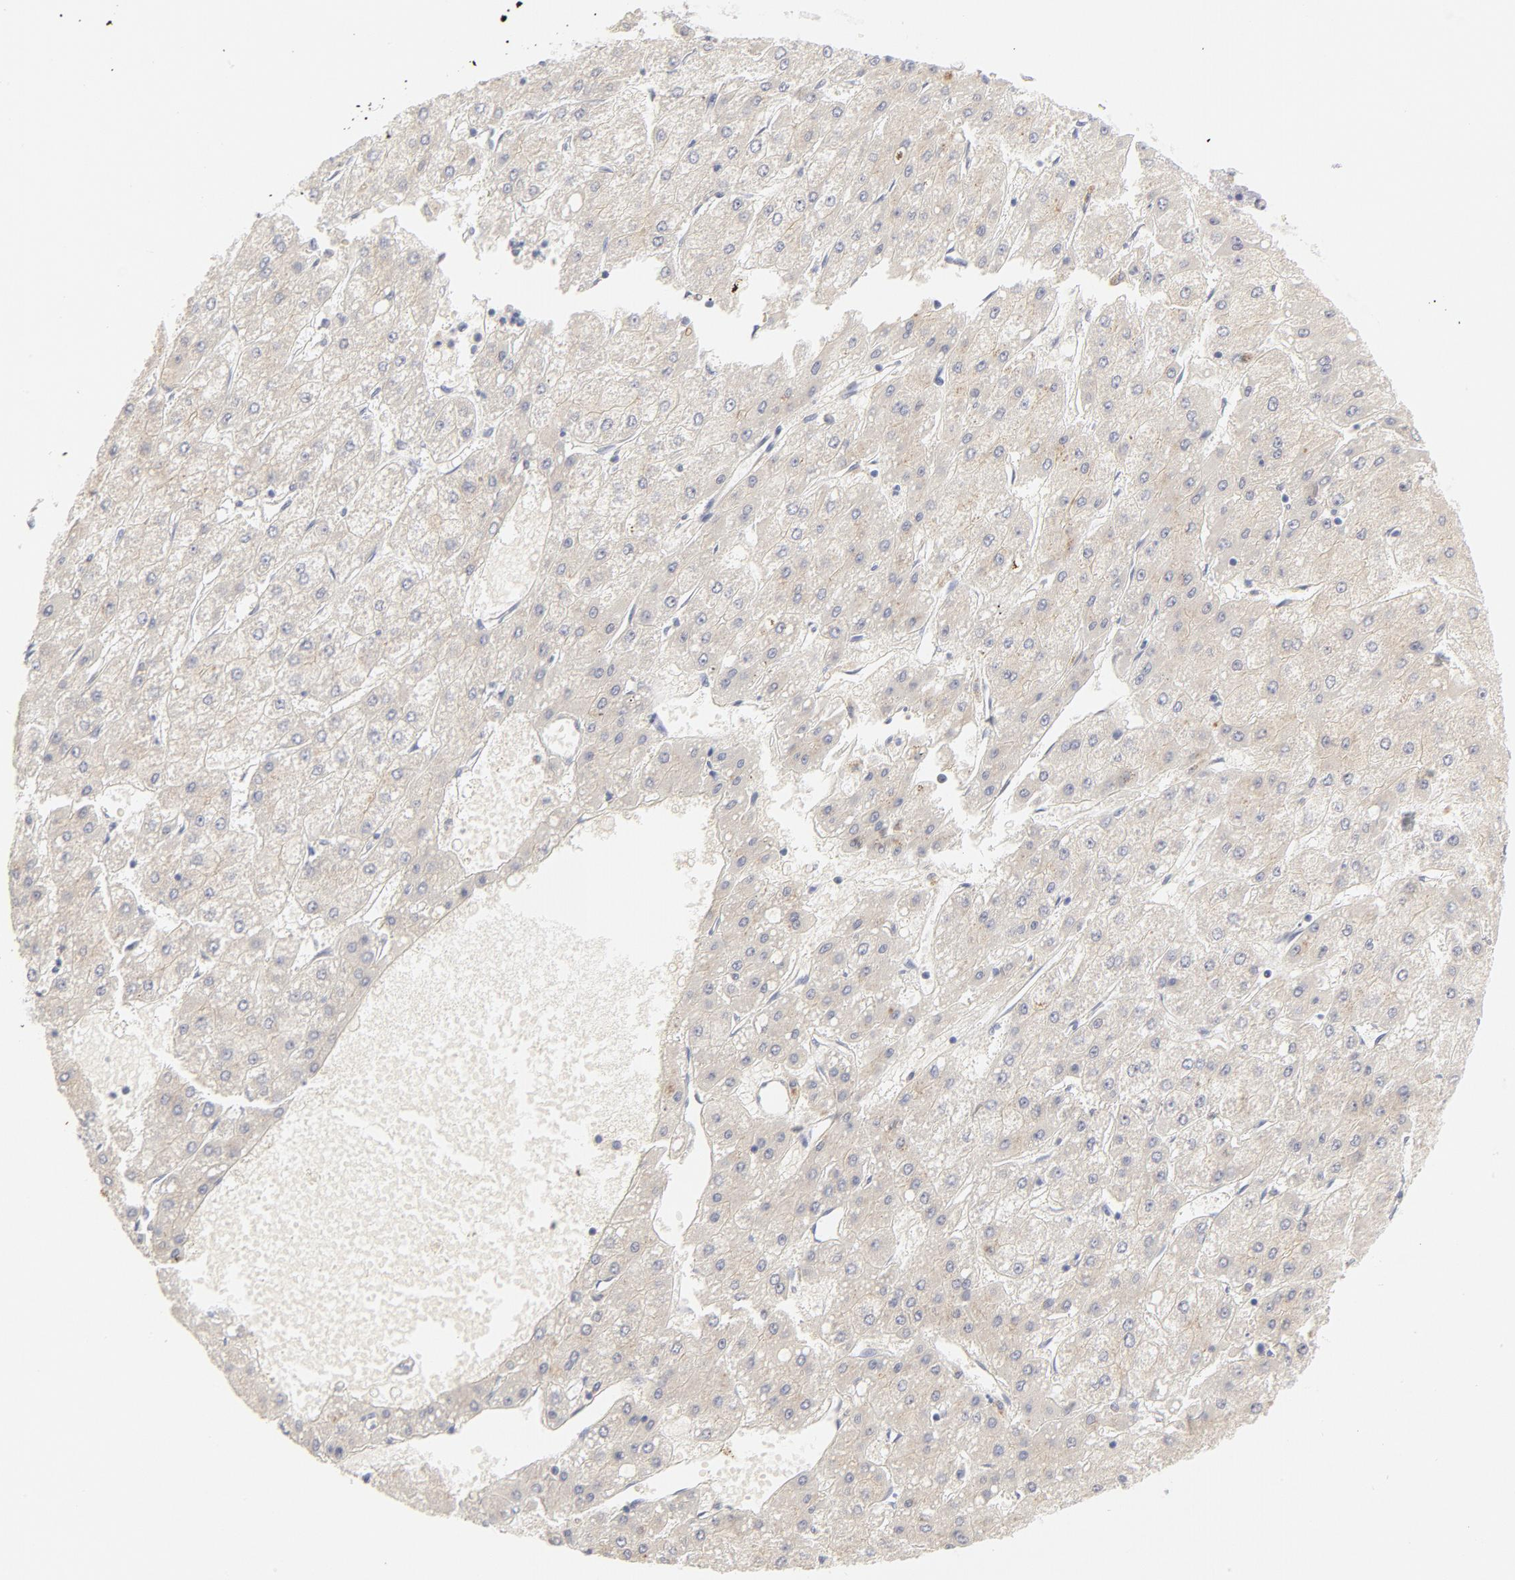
{"staining": {"intensity": "negative", "quantity": "none", "location": "none"}, "tissue": "liver cancer", "cell_type": "Tumor cells", "image_type": "cancer", "snomed": [{"axis": "morphology", "description": "Carcinoma, Hepatocellular, NOS"}, {"axis": "topography", "description": "Liver"}], "caption": "A histopathology image of human liver hepatocellular carcinoma is negative for staining in tumor cells. Nuclei are stained in blue.", "gene": "NKX2-2", "patient": {"sex": "female", "age": 52}}